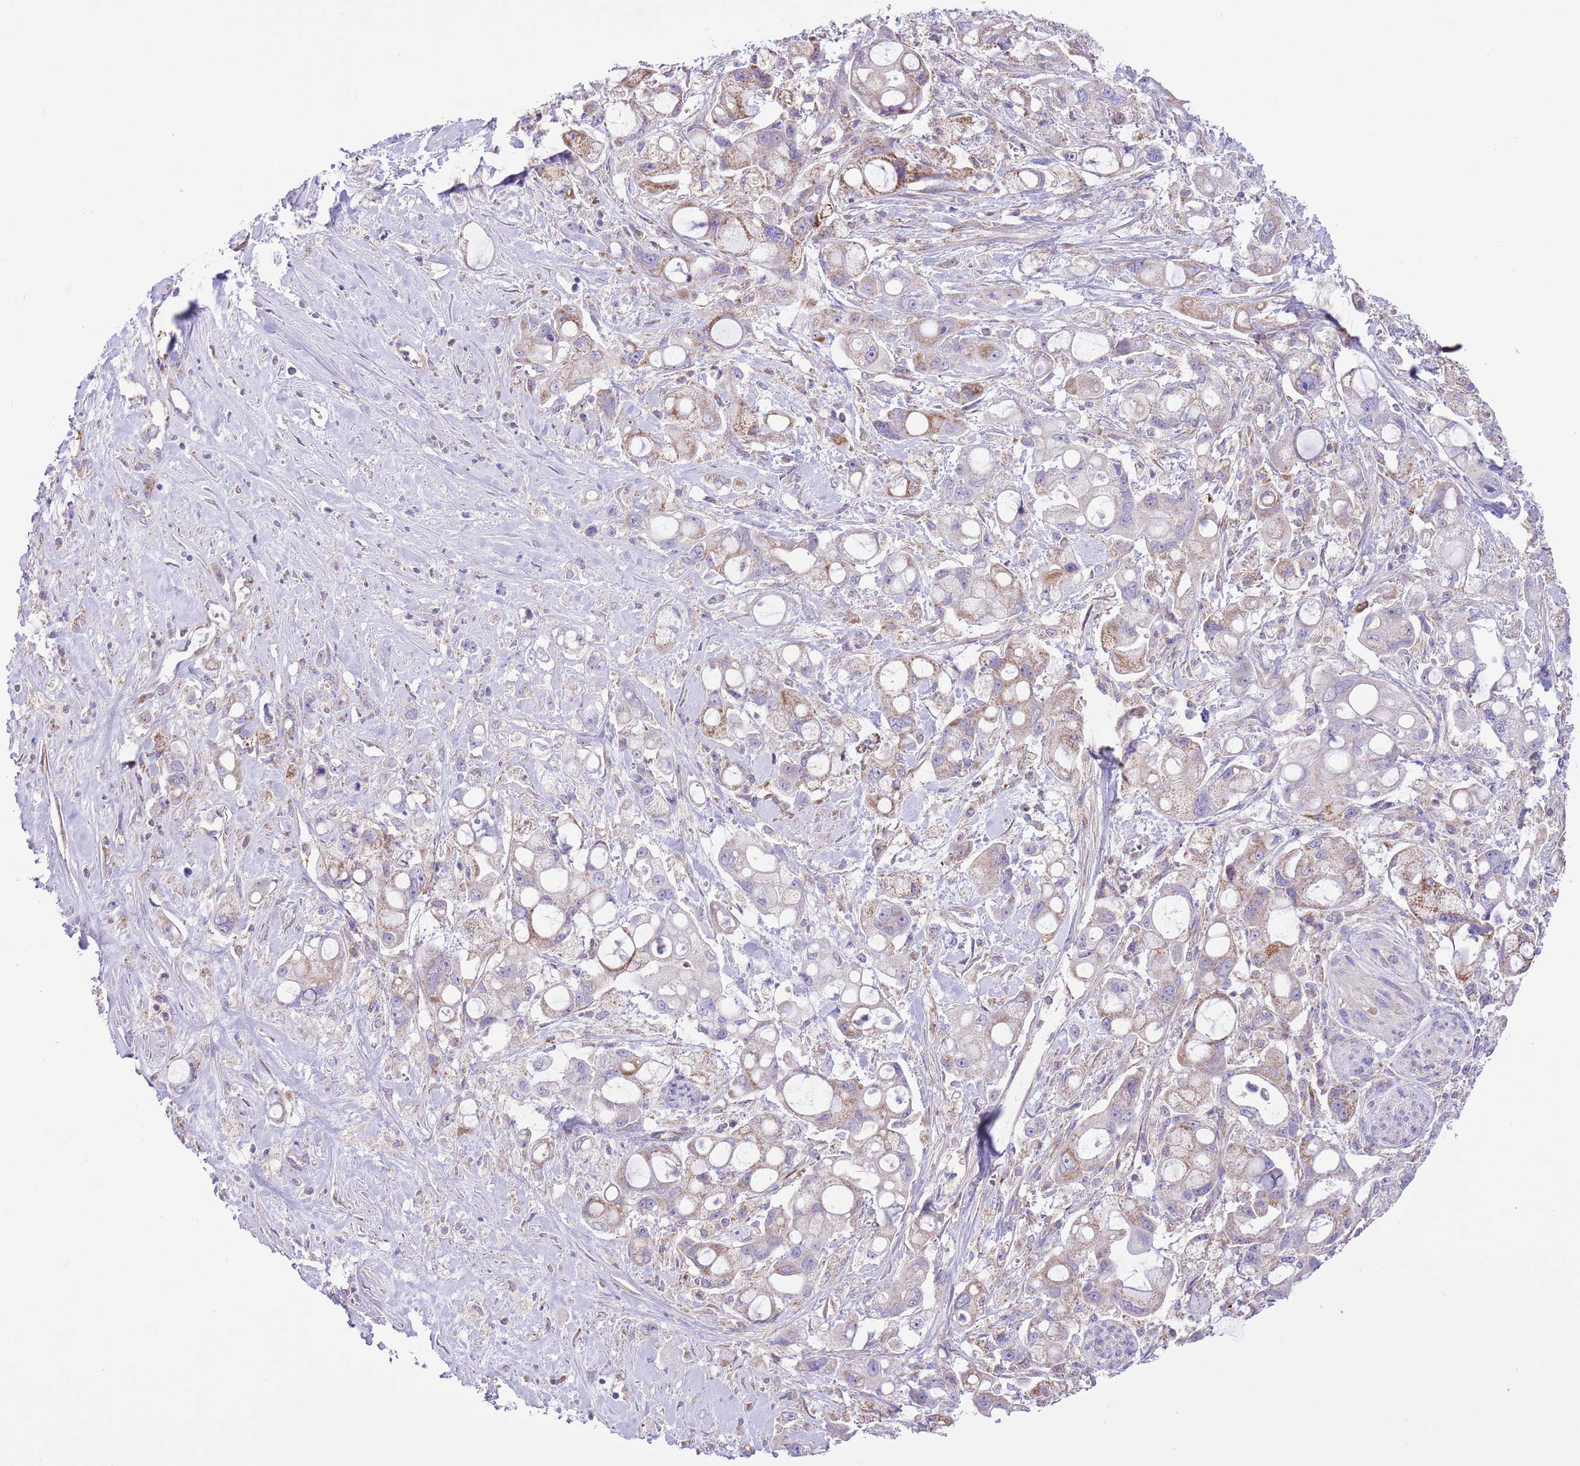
{"staining": {"intensity": "weak", "quantity": "25%-75%", "location": "cytoplasmic/membranous"}, "tissue": "pancreatic cancer", "cell_type": "Tumor cells", "image_type": "cancer", "snomed": [{"axis": "morphology", "description": "Adenocarcinoma, NOS"}, {"axis": "topography", "description": "Pancreas"}], "caption": "Protein expression analysis of human pancreatic cancer (adenocarcinoma) reveals weak cytoplasmic/membranous expression in approximately 25%-75% of tumor cells.", "gene": "SS18L2", "patient": {"sex": "male", "age": 68}}